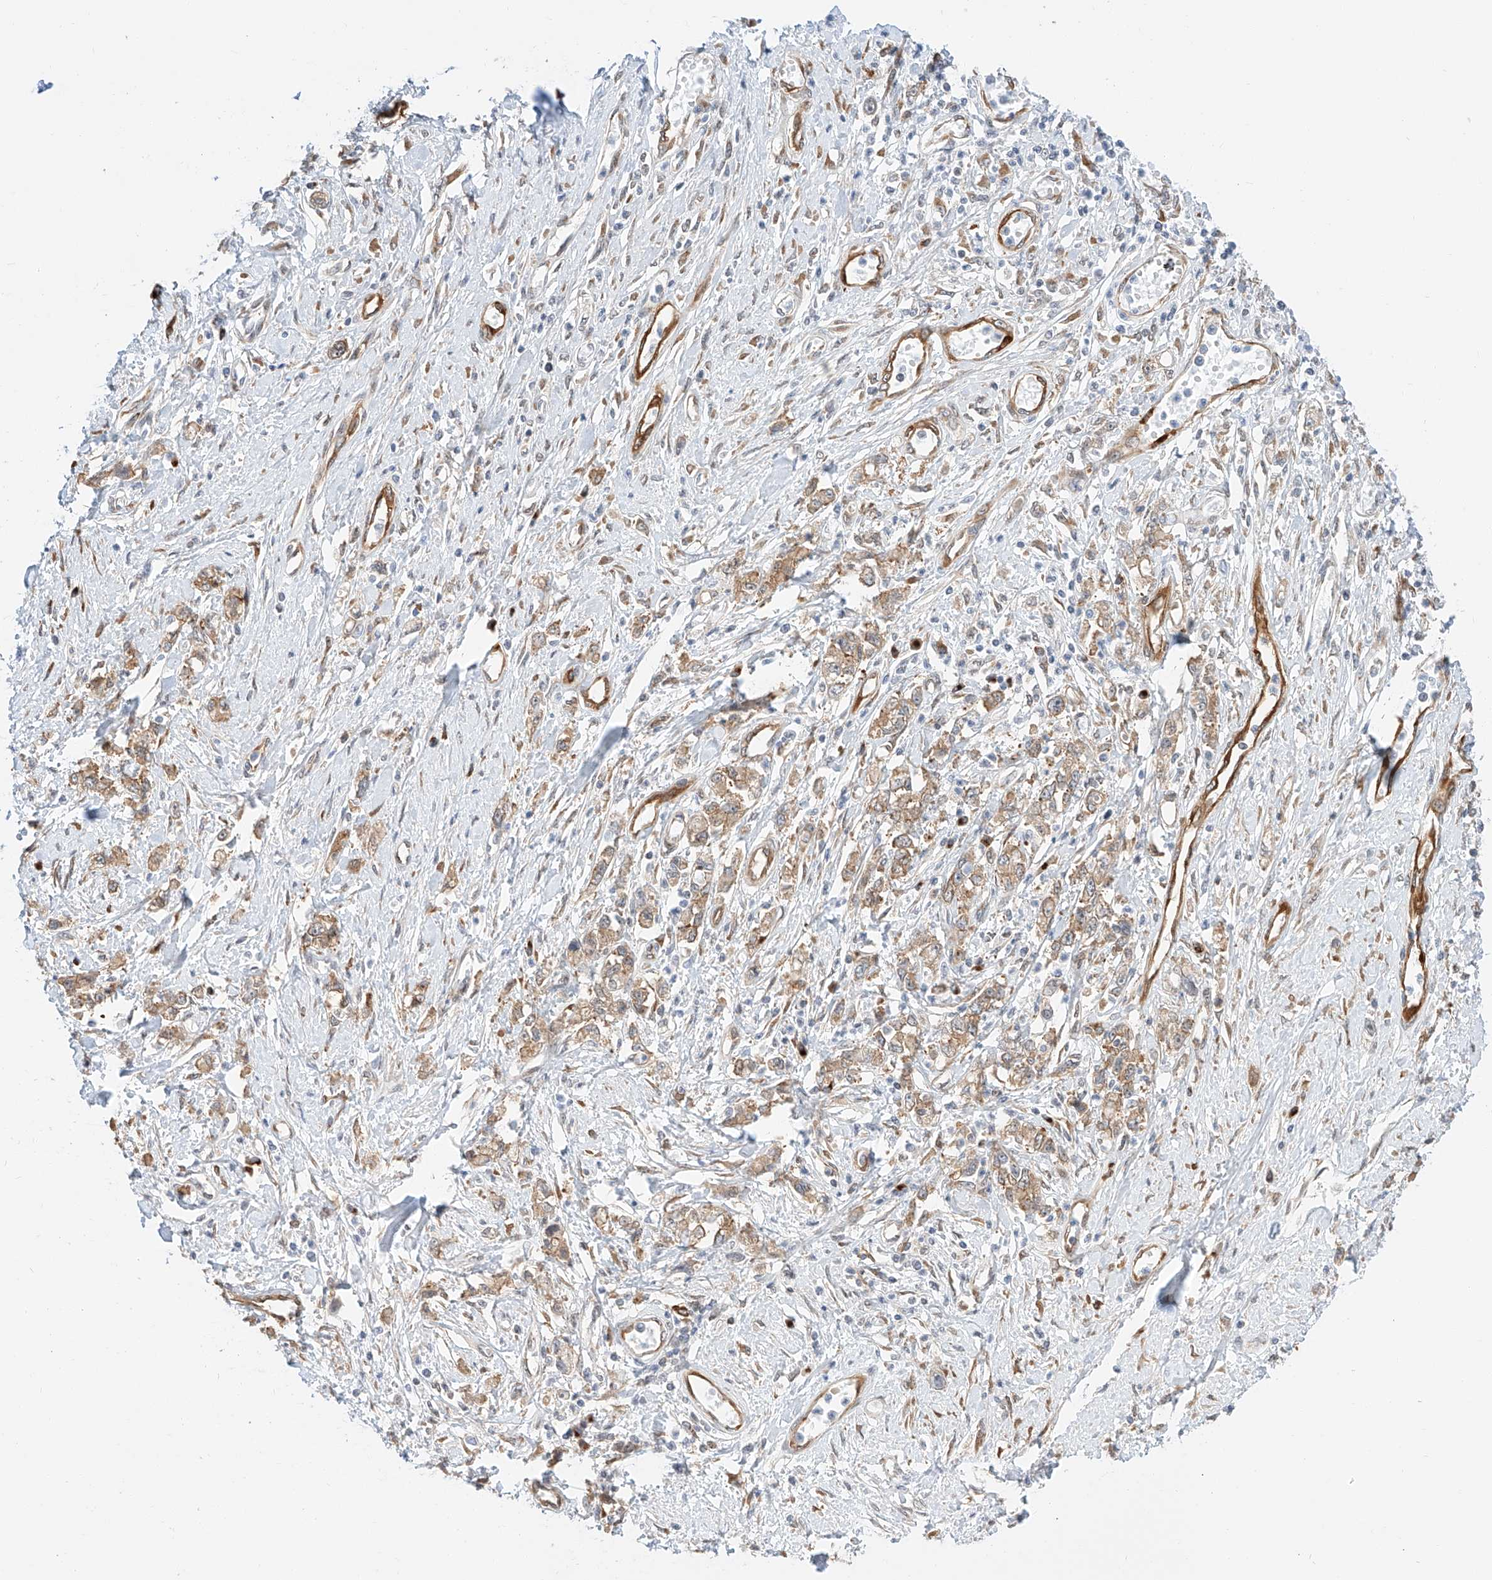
{"staining": {"intensity": "weak", "quantity": ">75%", "location": "cytoplasmic/membranous"}, "tissue": "stomach cancer", "cell_type": "Tumor cells", "image_type": "cancer", "snomed": [{"axis": "morphology", "description": "Adenocarcinoma, NOS"}, {"axis": "topography", "description": "Stomach"}], "caption": "Immunohistochemical staining of stomach cancer demonstrates low levels of weak cytoplasmic/membranous positivity in approximately >75% of tumor cells. (DAB (3,3'-diaminobenzidine) IHC with brightfield microscopy, high magnification).", "gene": "CARMIL1", "patient": {"sex": "female", "age": 76}}